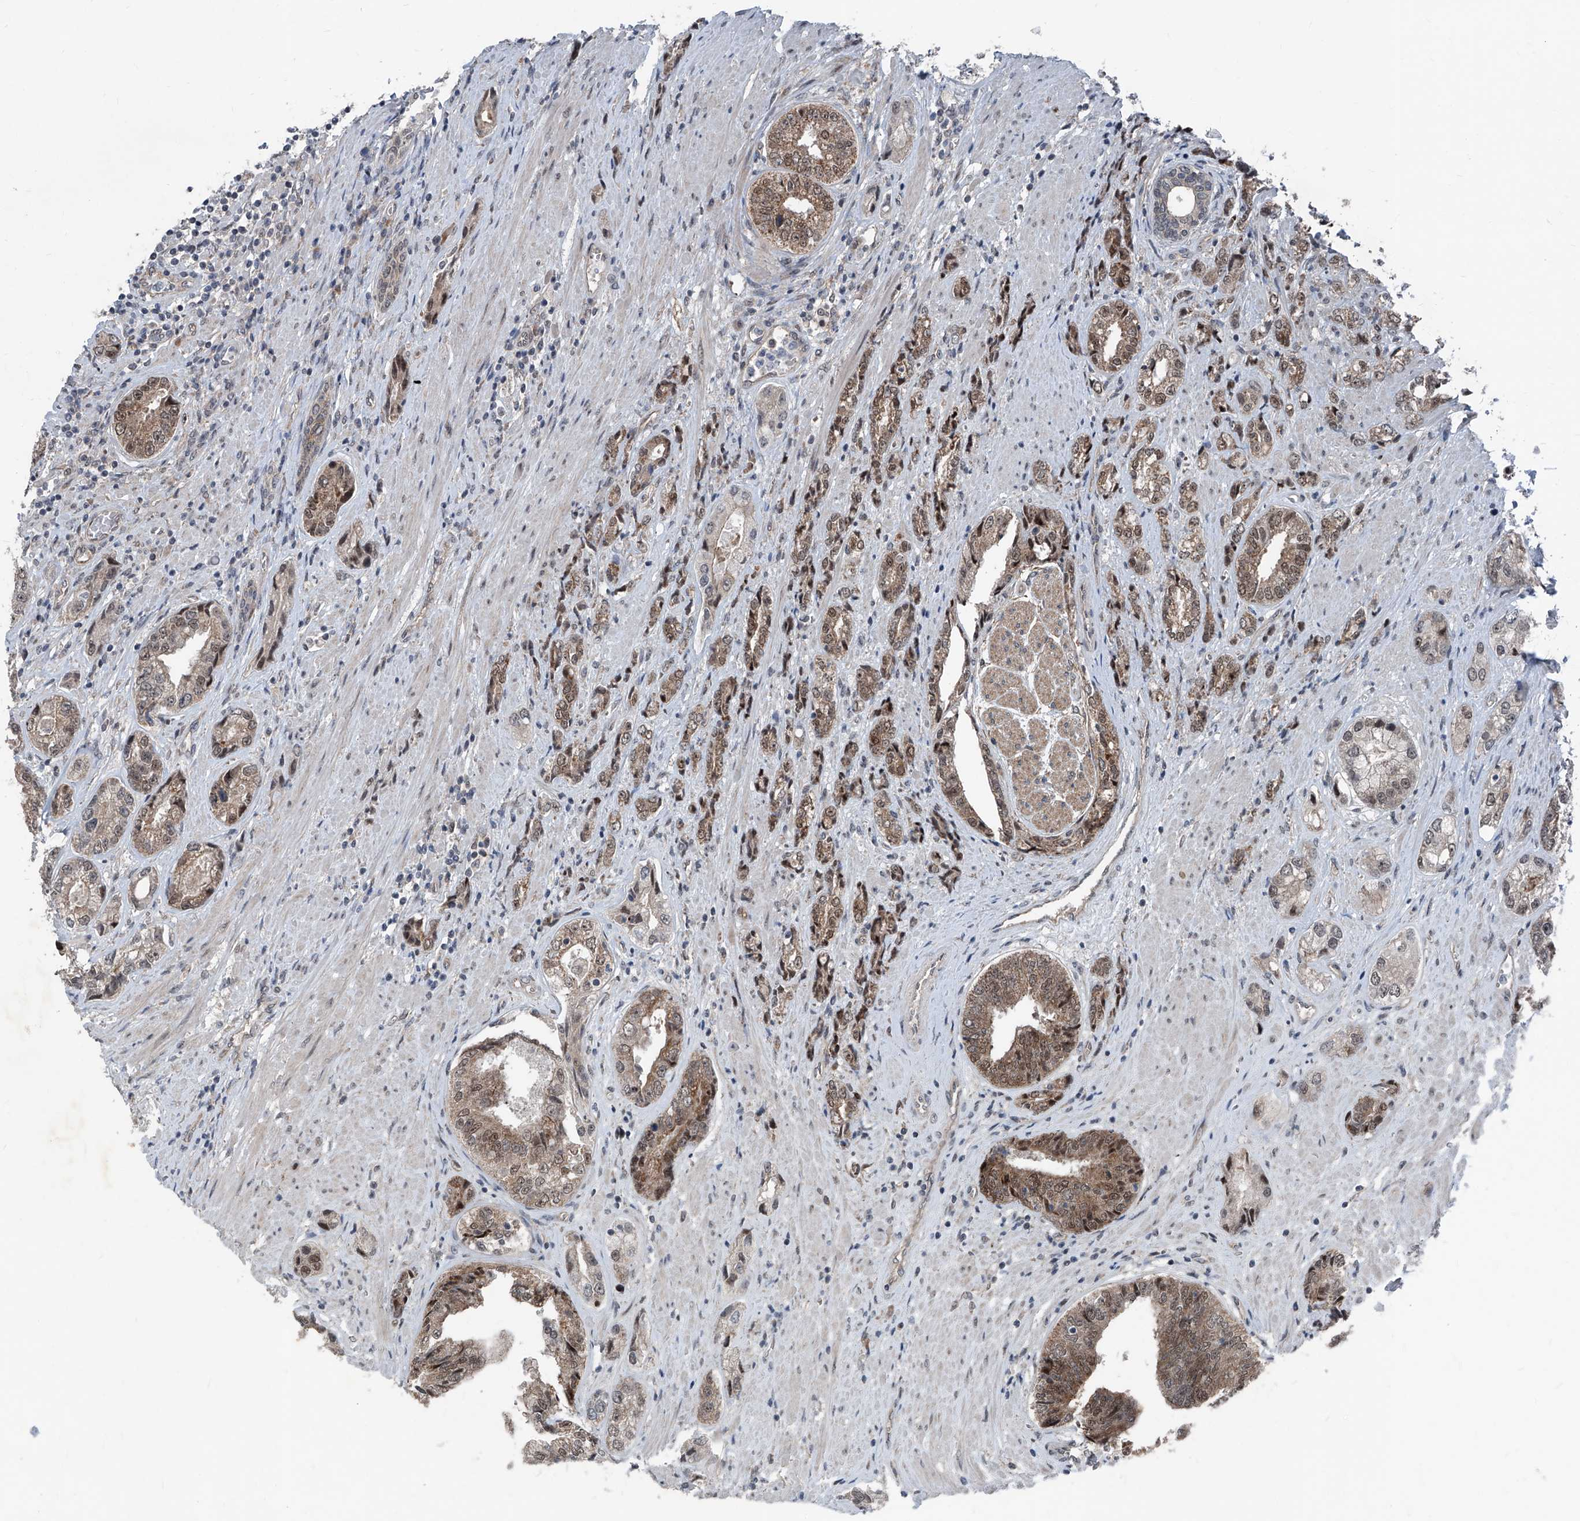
{"staining": {"intensity": "moderate", "quantity": "25%-75%", "location": "cytoplasmic/membranous"}, "tissue": "prostate cancer", "cell_type": "Tumor cells", "image_type": "cancer", "snomed": [{"axis": "morphology", "description": "Adenocarcinoma, High grade"}, {"axis": "topography", "description": "Prostate"}], "caption": "Protein expression analysis of human high-grade adenocarcinoma (prostate) reveals moderate cytoplasmic/membranous staining in approximately 25%-75% of tumor cells.", "gene": "COA7", "patient": {"sex": "male", "age": 61}}